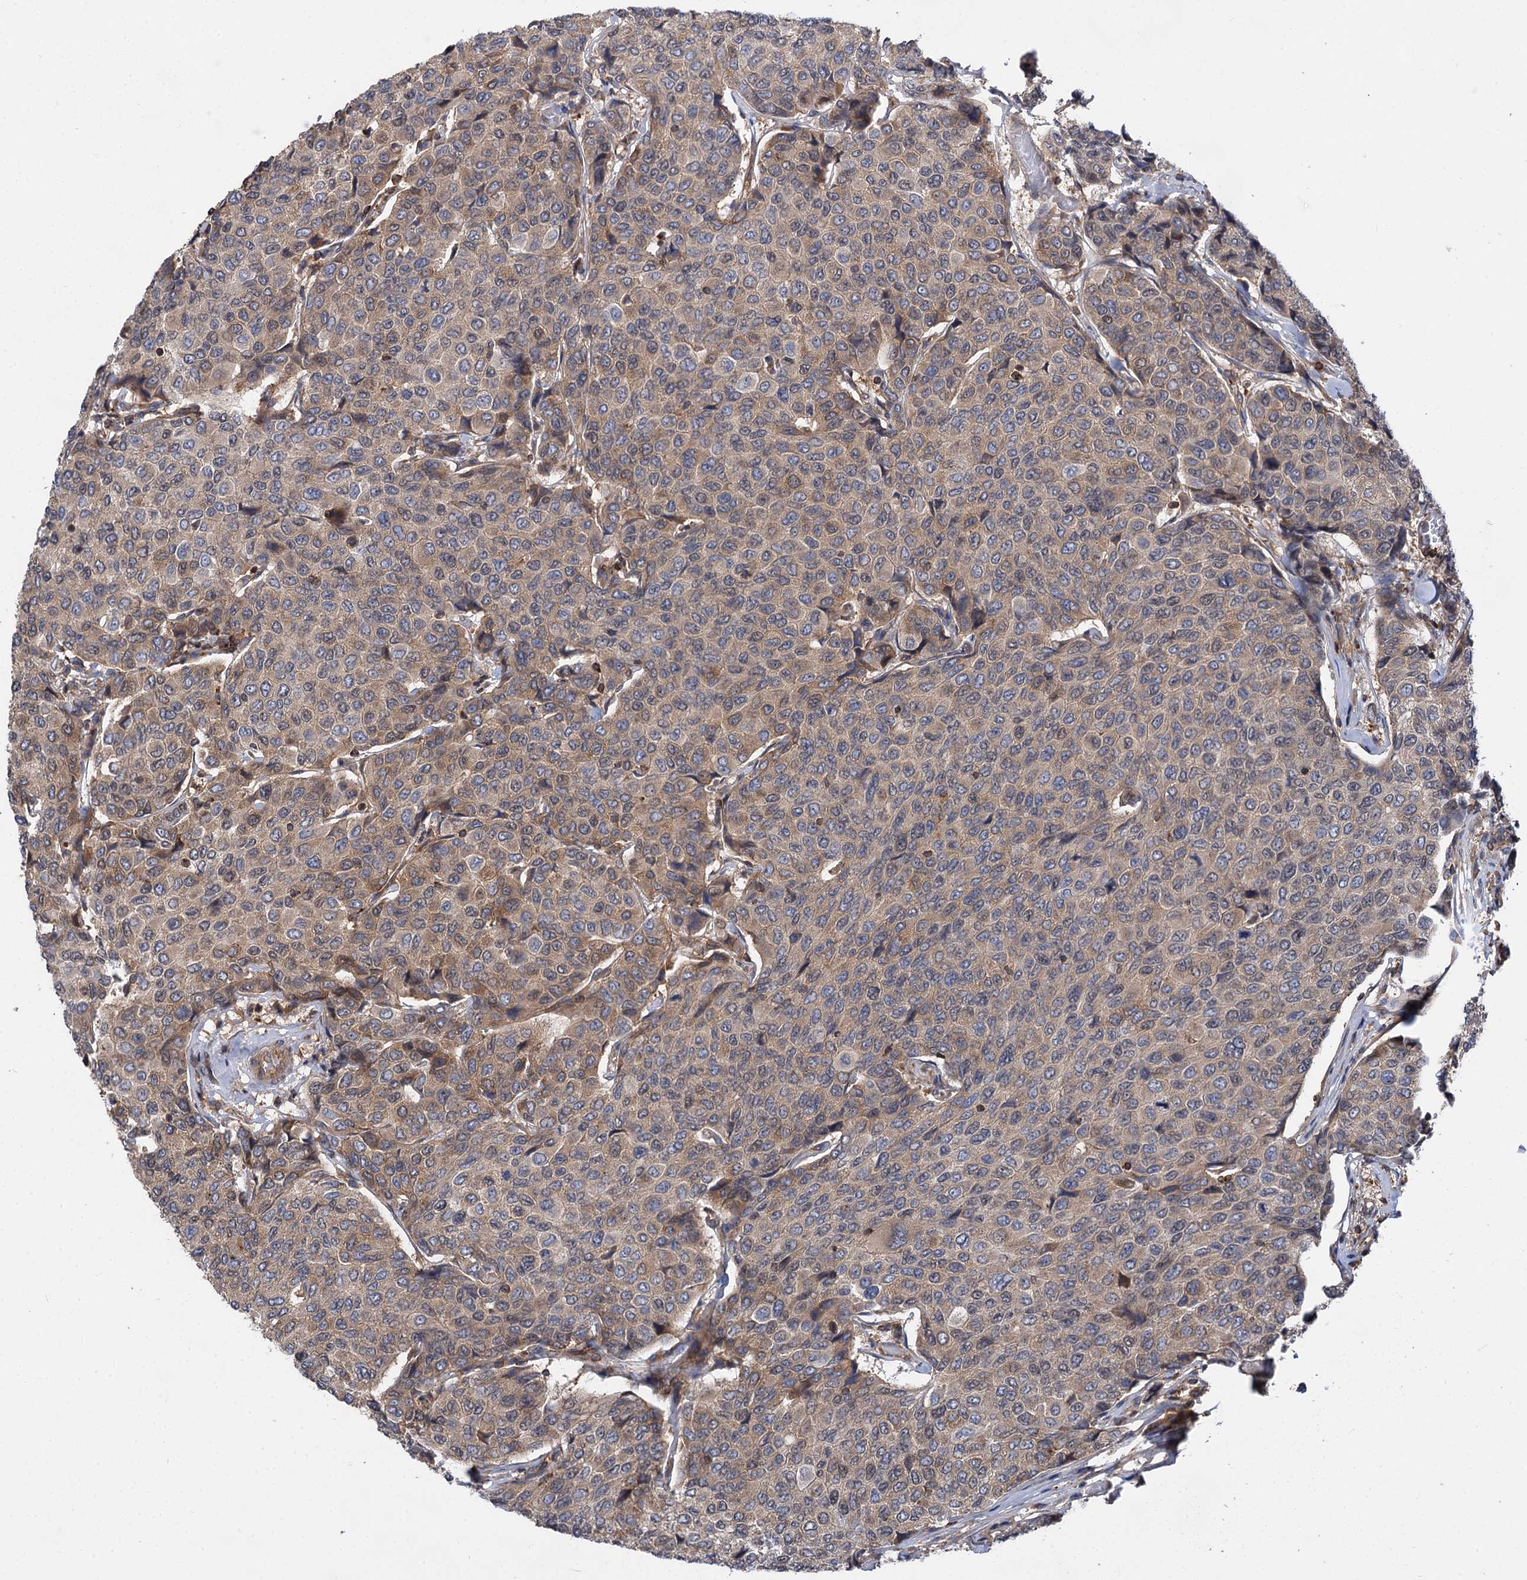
{"staining": {"intensity": "weak", "quantity": "<25%", "location": "cytoplasmic/membranous"}, "tissue": "breast cancer", "cell_type": "Tumor cells", "image_type": "cancer", "snomed": [{"axis": "morphology", "description": "Duct carcinoma"}, {"axis": "topography", "description": "Breast"}], "caption": "Immunohistochemical staining of human infiltrating ductal carcinoma (breast) shows no significant expression in tumor cells.", "gene": "PACS1", "patient": {"sex": "female", "age": 55}}